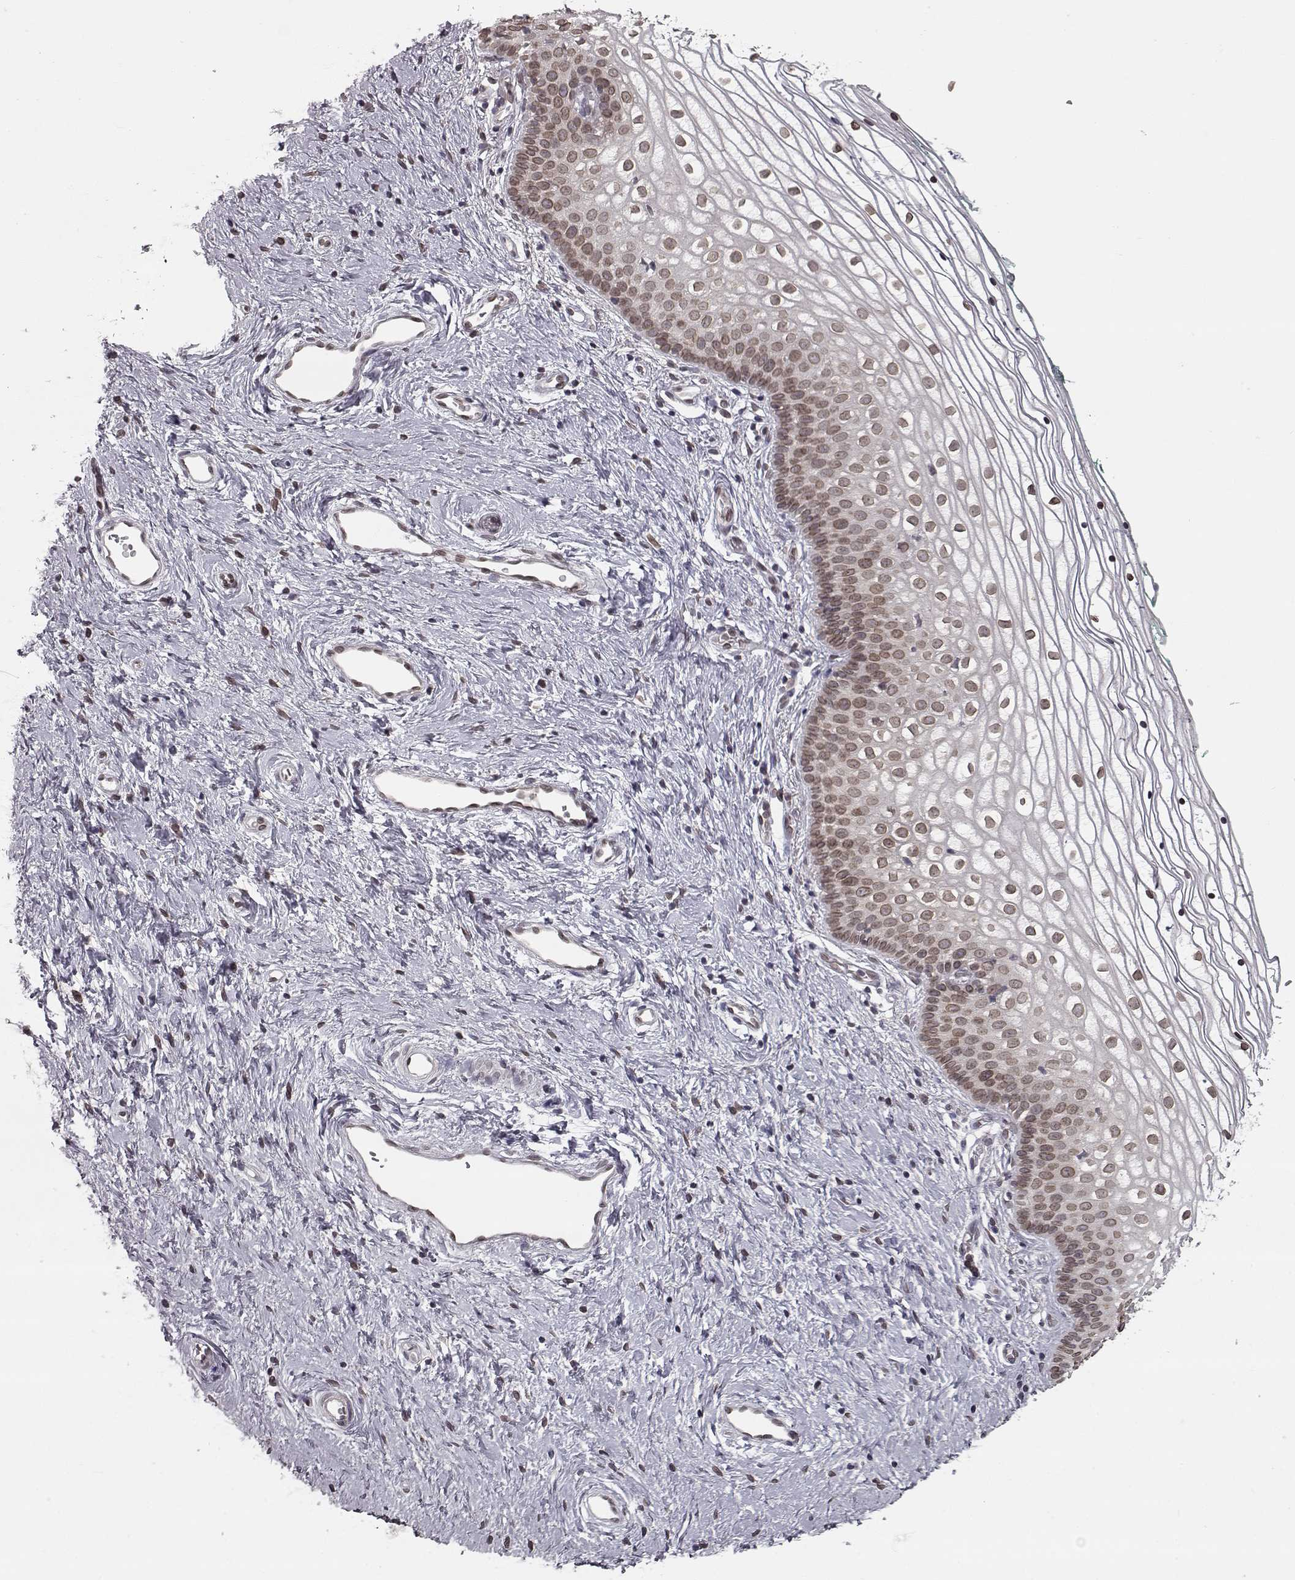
{"staining": {"intensity": "weak", "quantity": ">75%", "location": "cytoplasmic/membranous,nuclear"}, "tissue": "vagina", "cell_type": "Squamous epithelial cells", "image_type": "normal", "snomed": [{"axis": "morphology", "description": "Normal tissue, NOS"}, {"axis": "topography", "description": "Vagina"}], "caption": "Immunohistochemistry (IHC) of normal human vagina displays low levels of weak cytoplasmic/membranous,nuclear positivity in about >75% of squamous epithelial cells.", "gene": "NUP37", "patient": {"sex": "female", "age": 36}}